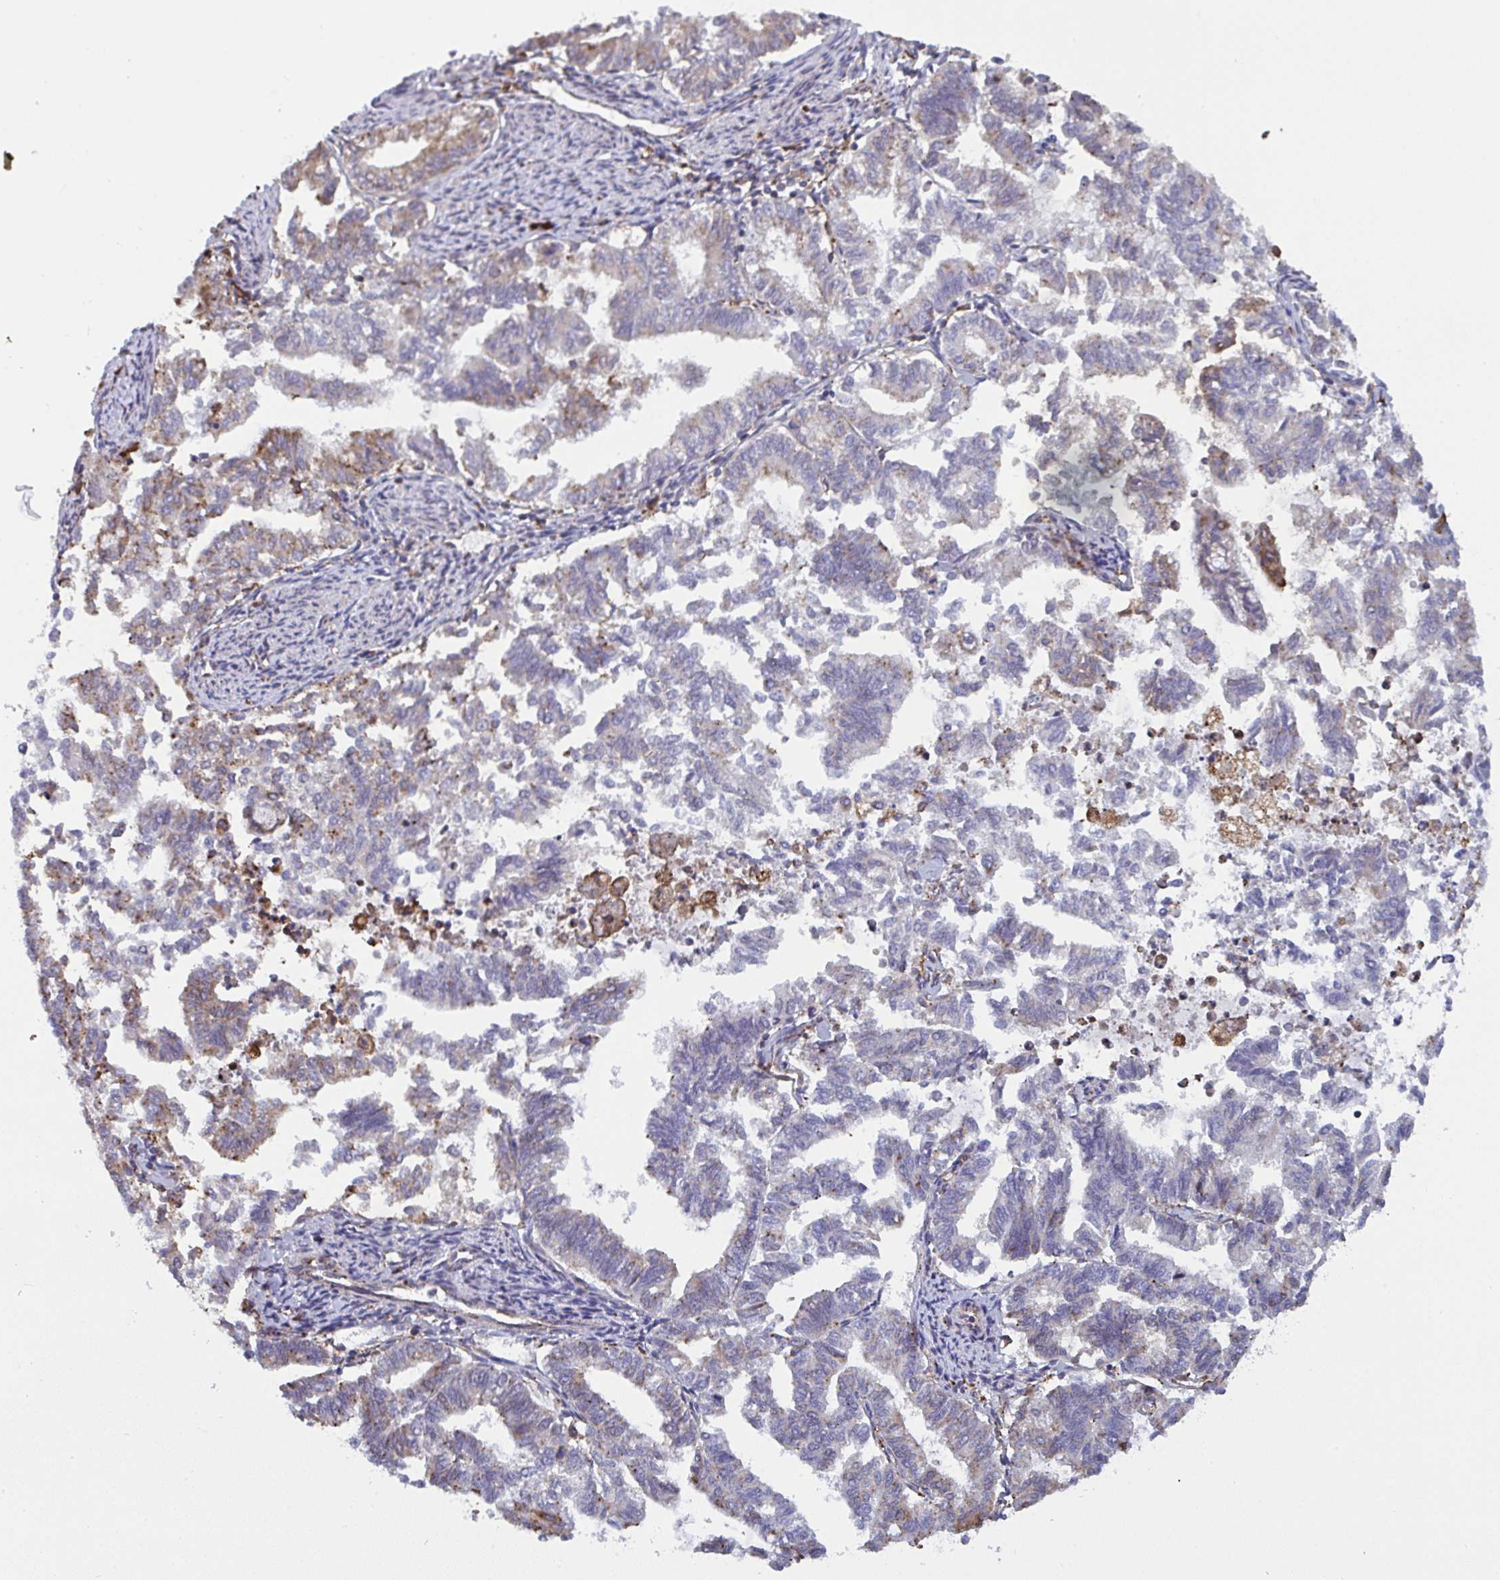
{"staining": {"intensity": "negative", "quantity": "none", "location": "none"}, "tissue": "endometrial cancer", "cell_type": "Tumor cells", "image_type": "cancer", "snomed": [{"axis": "morphology", "description": "Adenocarcinoma, NOS"}, {"axis": "topography", "description": "Endometrium"}], "caption": "Immunohistochemical staining of human endometrial cancer (adenocarcinoma) displays no significant staining in tumor cells.", "gene": "MYMK", "patient": {"sex": "female", "age": 79}}